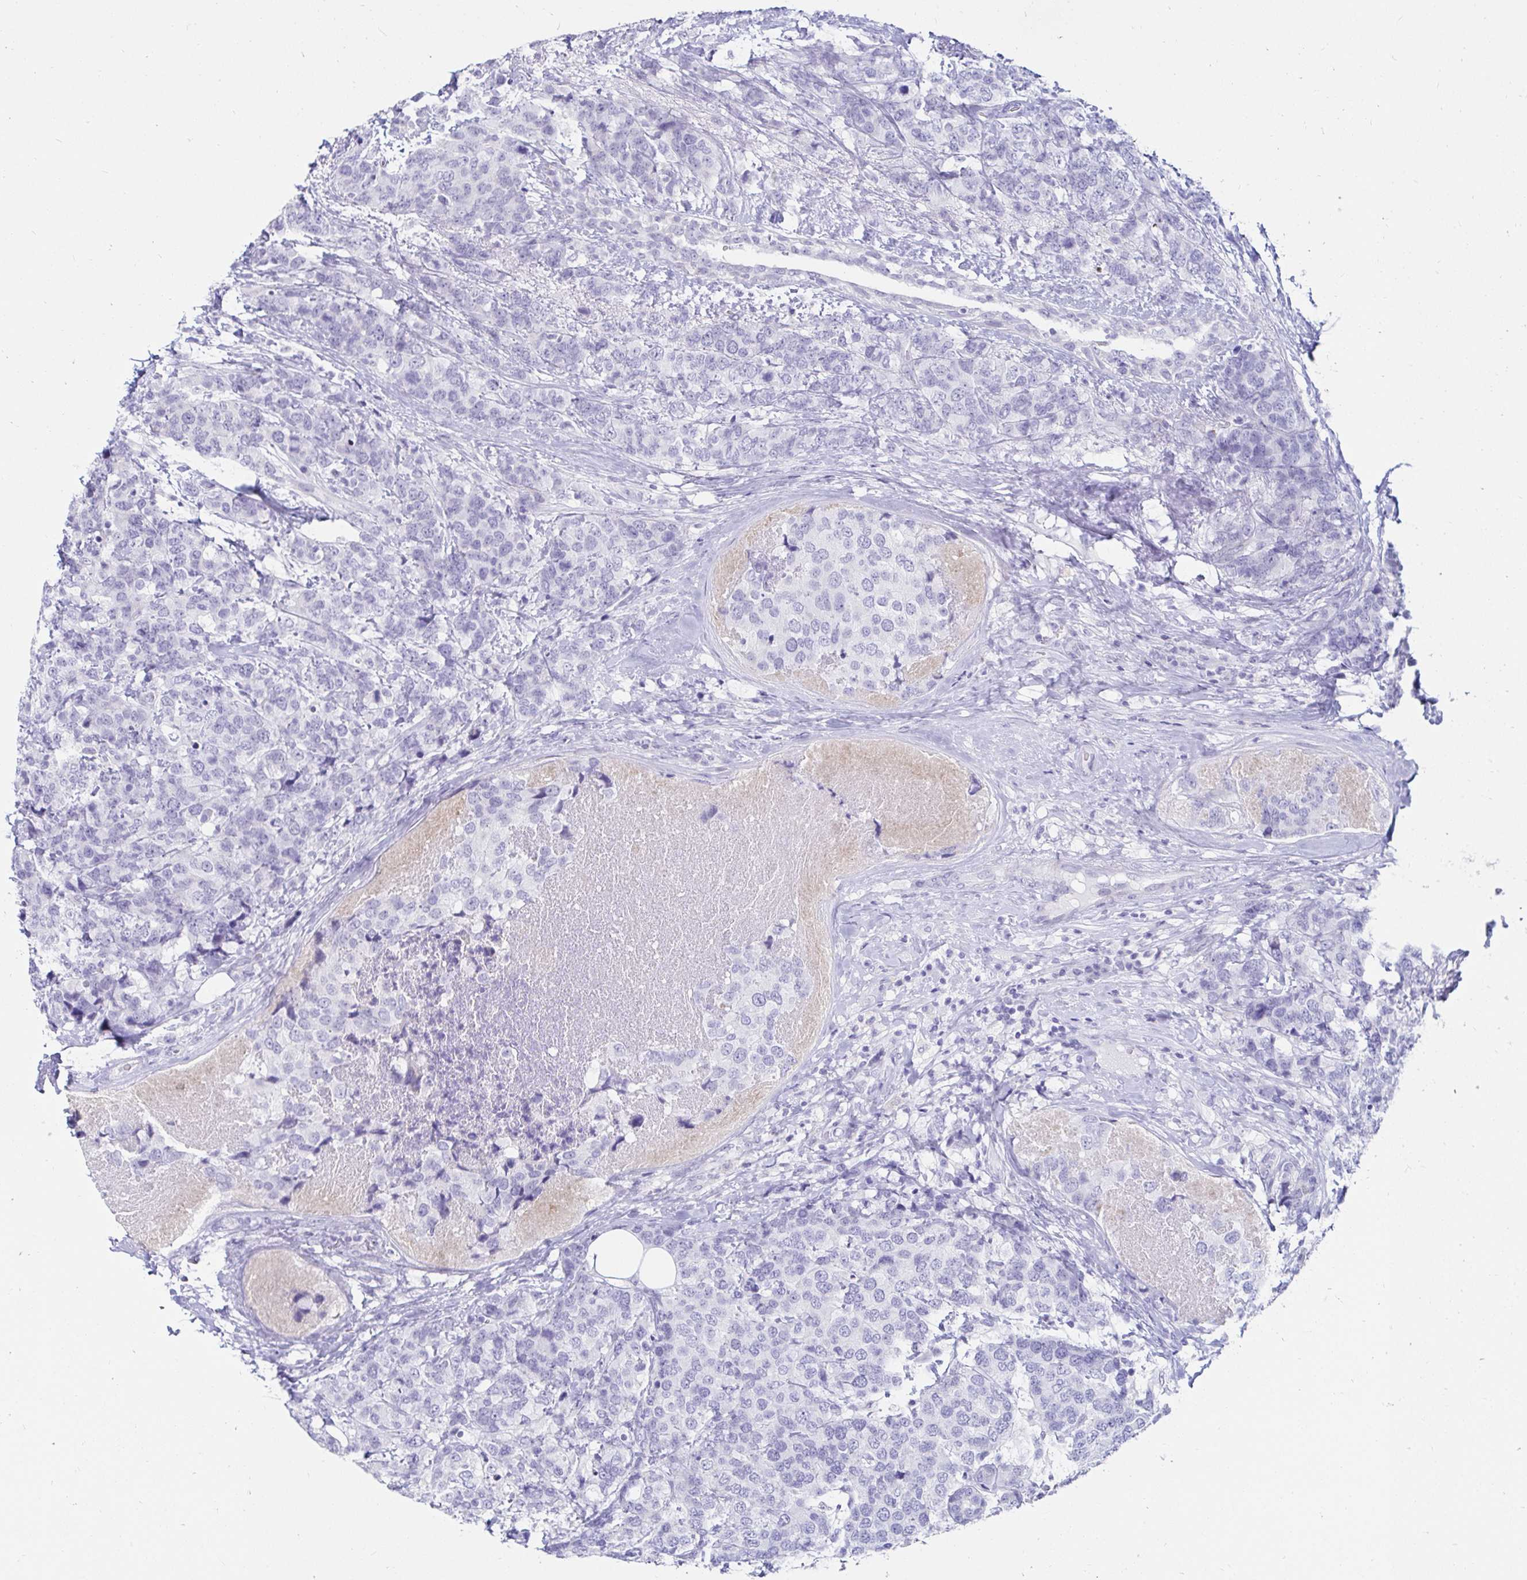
{"staining": {"intensity": "negative", "quantity": "none", "location": "none"}, "tissue": "breast cancer", "cell_type": "Tumor cells", "image_type": "cancer", "snomed": [{"axis": "morphology", "description": "Lobular carcinoma"}, {"axis": "topography", "description": "Breast"}], "caption": "Human lobular carcinoma (breast) stained for a protein using immunohistochemistry (IHC) shows no expression in tumor cells.", "gene": "OR10K1", "patient": {"sex": "female", "age": 59}}